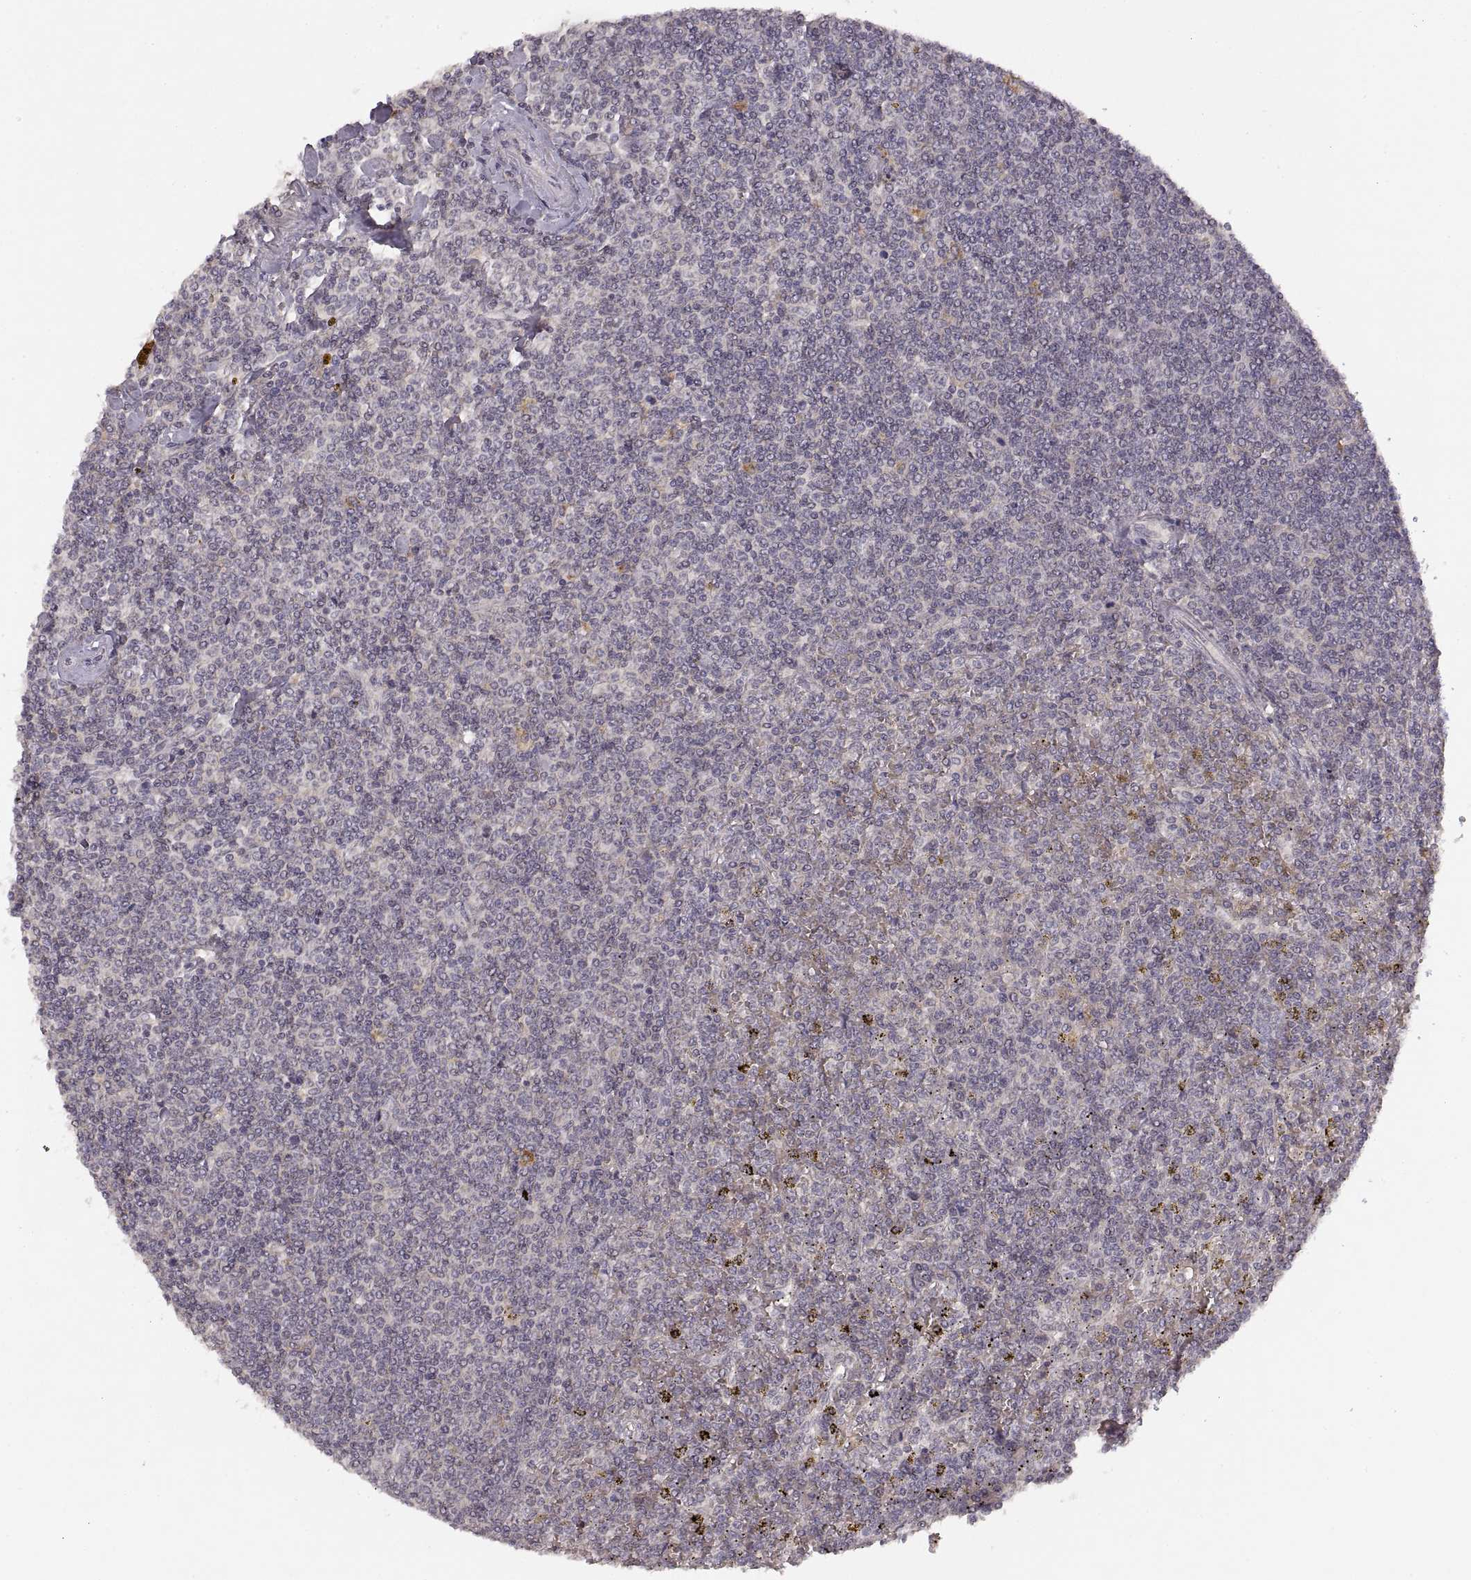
{"staining": {"intensity": "negative", "quantity": "none", "location": "none"}, "tissue": "lymphoma", "cell_type": "Tumor cells", "image_type": "cancer", "snomed": [{"axis": "morphology", "description": "Malignant lymphoma, non-Hodgkin's type, Low grade"}, {"axis": "topography", "description": "Spleen"}], "caption": "Immunohistochemistry image of human lymphoma stained for a protein (brown), which exhibits no staining in tumor cells. Brightfield microscopy of immunohistochemistry (IHC) stained with DAB (brown) and hematoxylin (blue), captured at high magnification.", "gene": "LAMC2", "patient": {"sex": "female", "age": 19}}